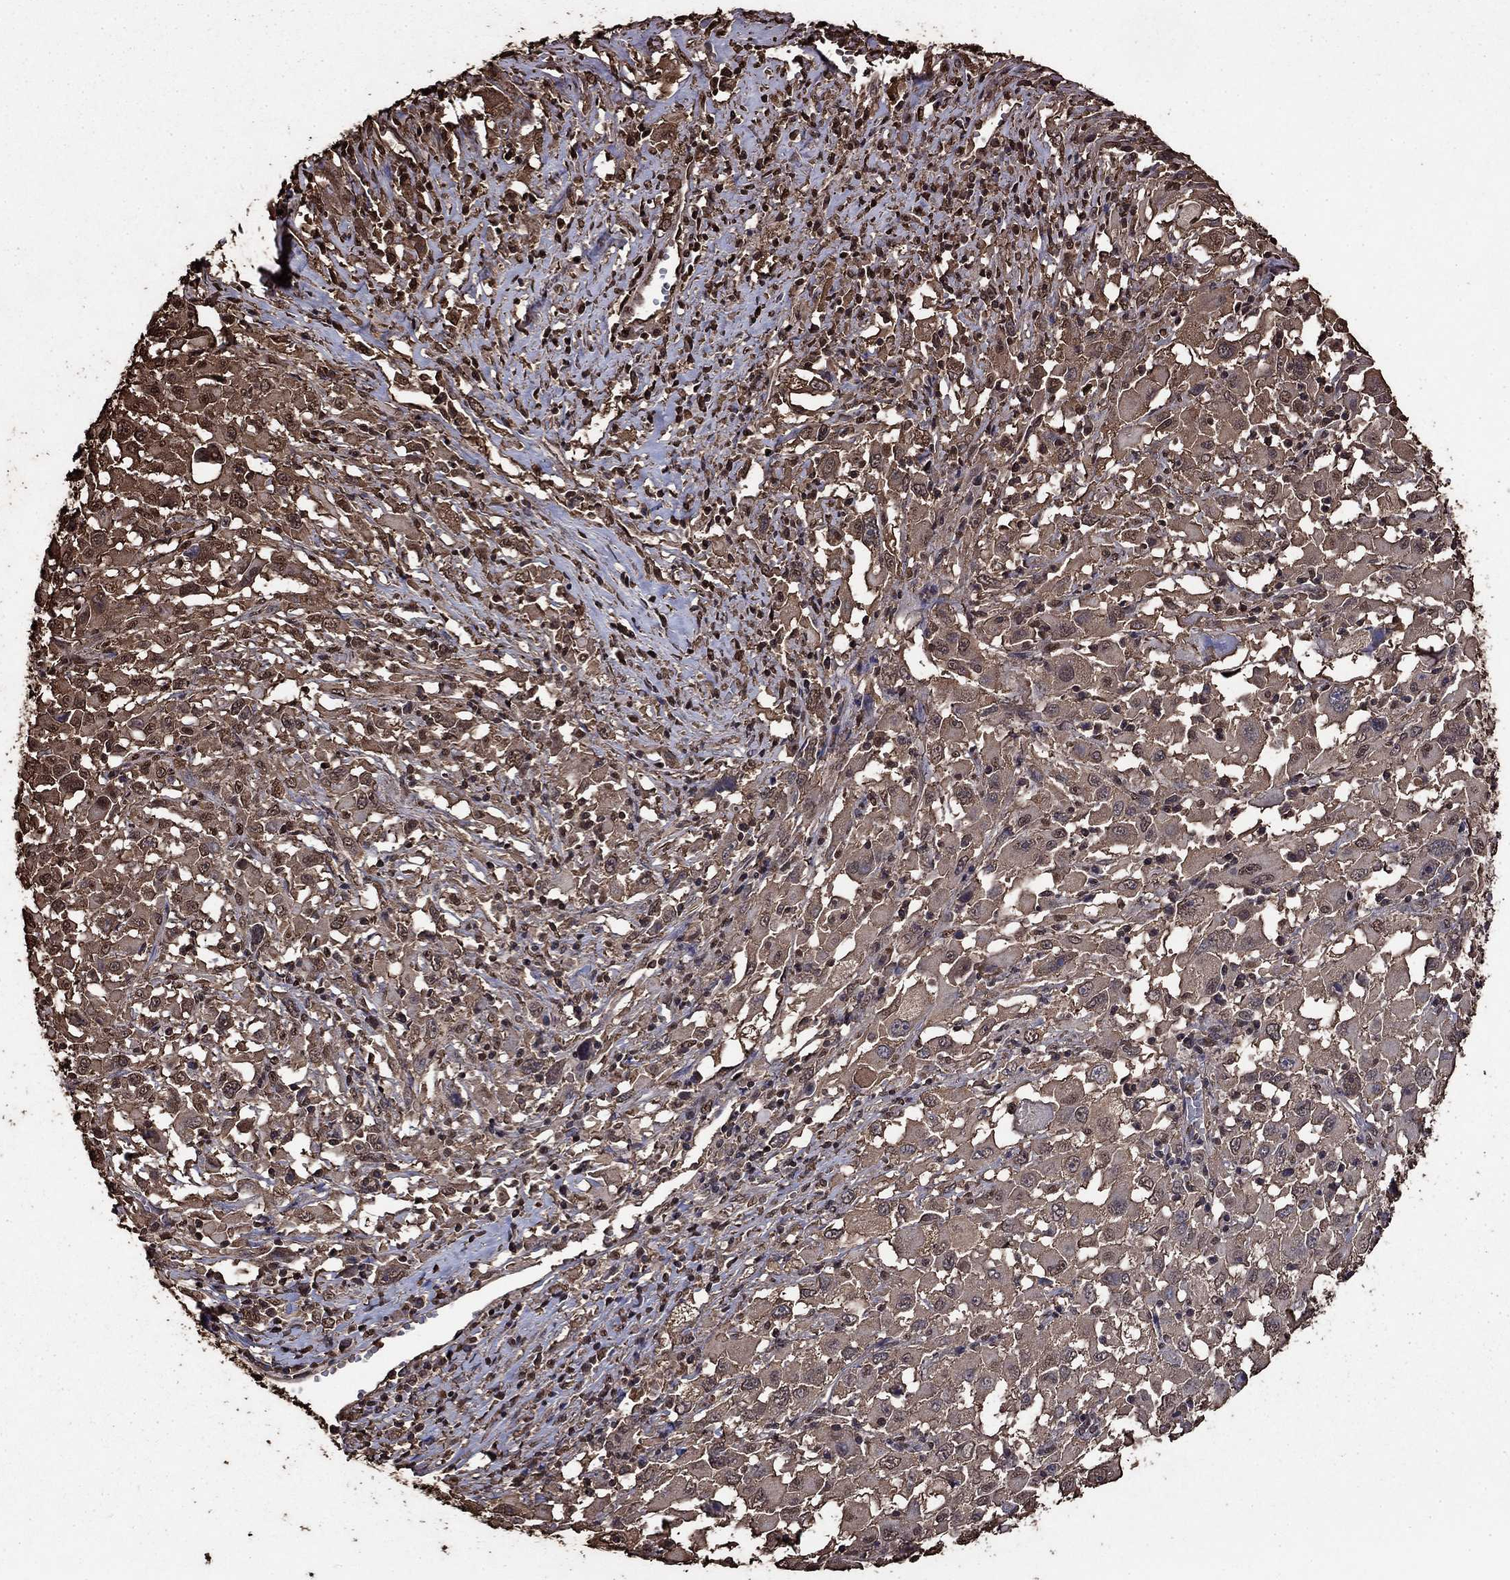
{"staining": {"intensity": "moderate", "quantity": "25%-75%", "location": "cytoplasmic/membranous,nuclear"}, "tissue": "melanoma", "cell_type": "Tumor cells", "image_type": "cancer", "snomed": [{"axis": "morphology", "description": "Malignant melanoma, Metastatic site"}, {"axis": "topography", "description": "Soft tissue"}], "caption": "Tumor cells exhibit medium levels of moderate cytoplasmic/membranous and nuclear staining in approximately 25%-75% of cells in malignant melanoma (metastatic site).", "gene": "GAPDH", "patient": {"sex": "male", "age": 50}}